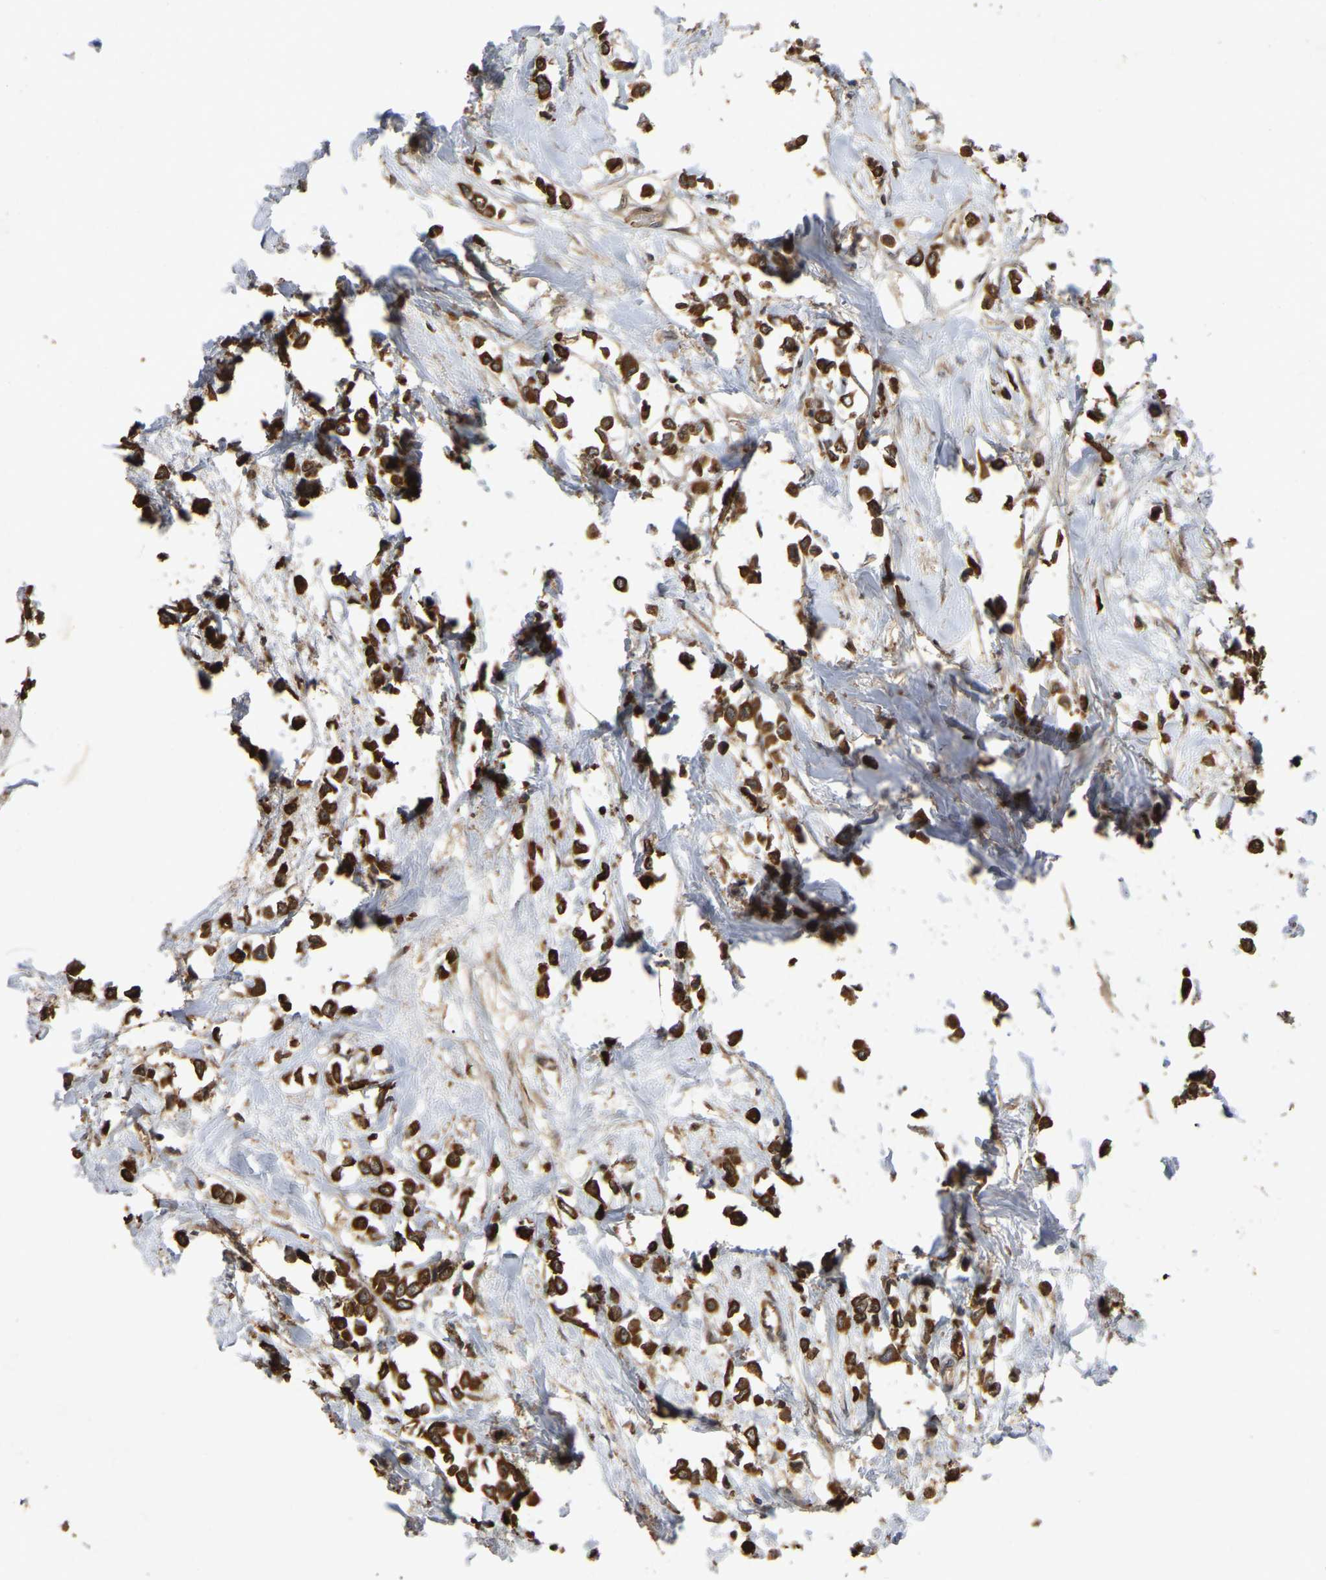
{"staining": {"intensity": "strong", "quantity": ">75%", "location": "cytoplasmic/membranous"}, "tissue": "breast cancer", "cell_type": "Tumor cells", "image_type": "cancer", "snomed": [{"axis": "morphology", "description": "Lobular carcinoma"}, {"axis": "topography", "description": "Breast"}], "caption": "A histopathology image showing strong cytoplasmic/membranous positivity in about >75% of tumor cells in breast cancer, as visualized by brown immunohistochemical staining.", "gene": "FAM219A", "patient": {"sex": "female", "age": 51}}